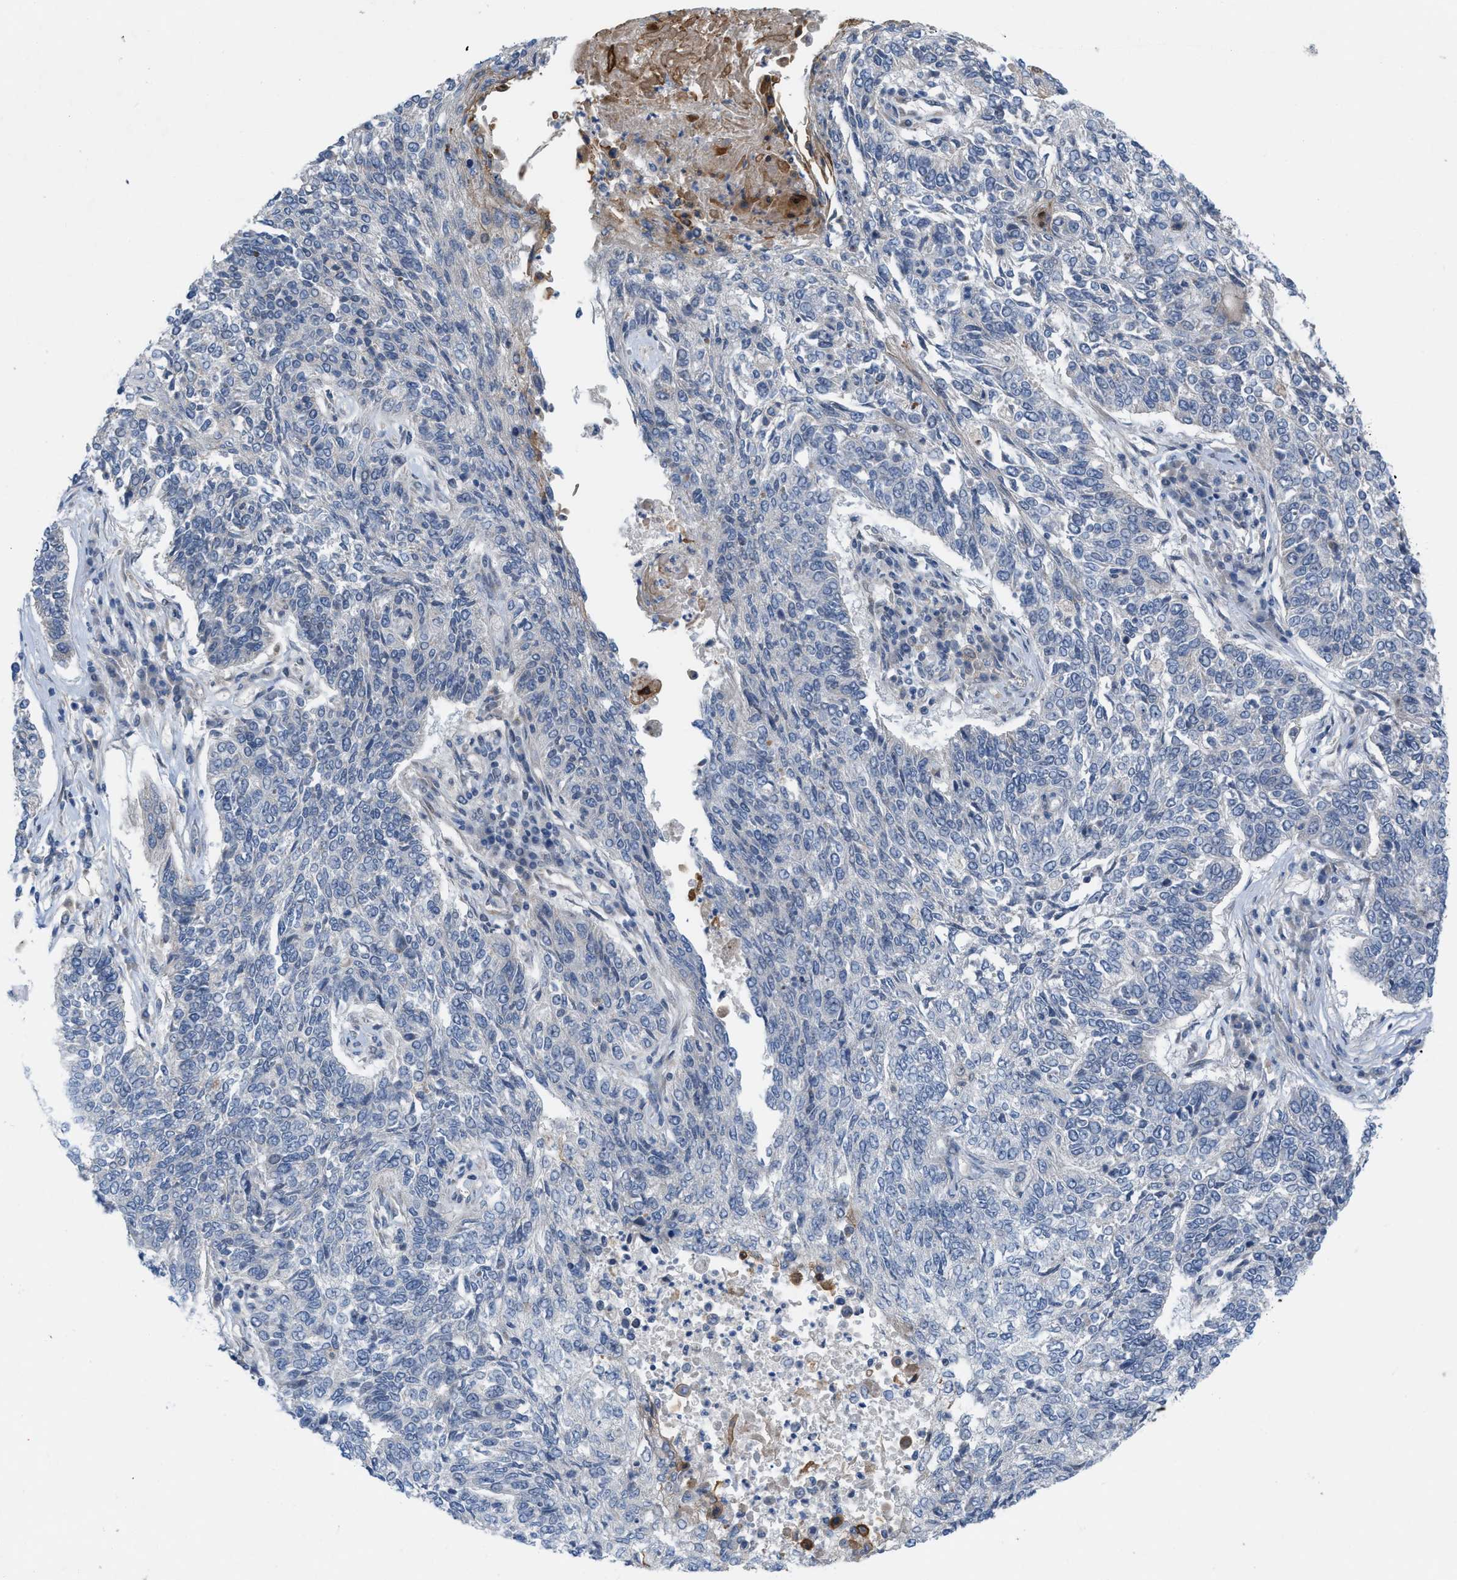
{"staining": {"intensity": "negative", "quantity": "none", "location": "none"}, "tissue": "lung cancer", "cell_type": "Tumor cells", "image_type": "cancer", "snomed": [{"axis": "morphology", "description": "Normal tissue, NOS"}, {"axis": "morphology", "description": "Squamous cell carcinoma, NOS"}, {"axis": "topography", "description": "Cartilage tissue"}, {"axis": "topography", "description": "Bronchus"}, {"axis": "topography", "description": "Lung"}], "caption": "Immunohistochemistry of human lung cancer (squamous cell carcinoma) reveals no staining in tumor cells.", "gene": "NDEL1", "patient": {"sex": "female", "age": 49}}